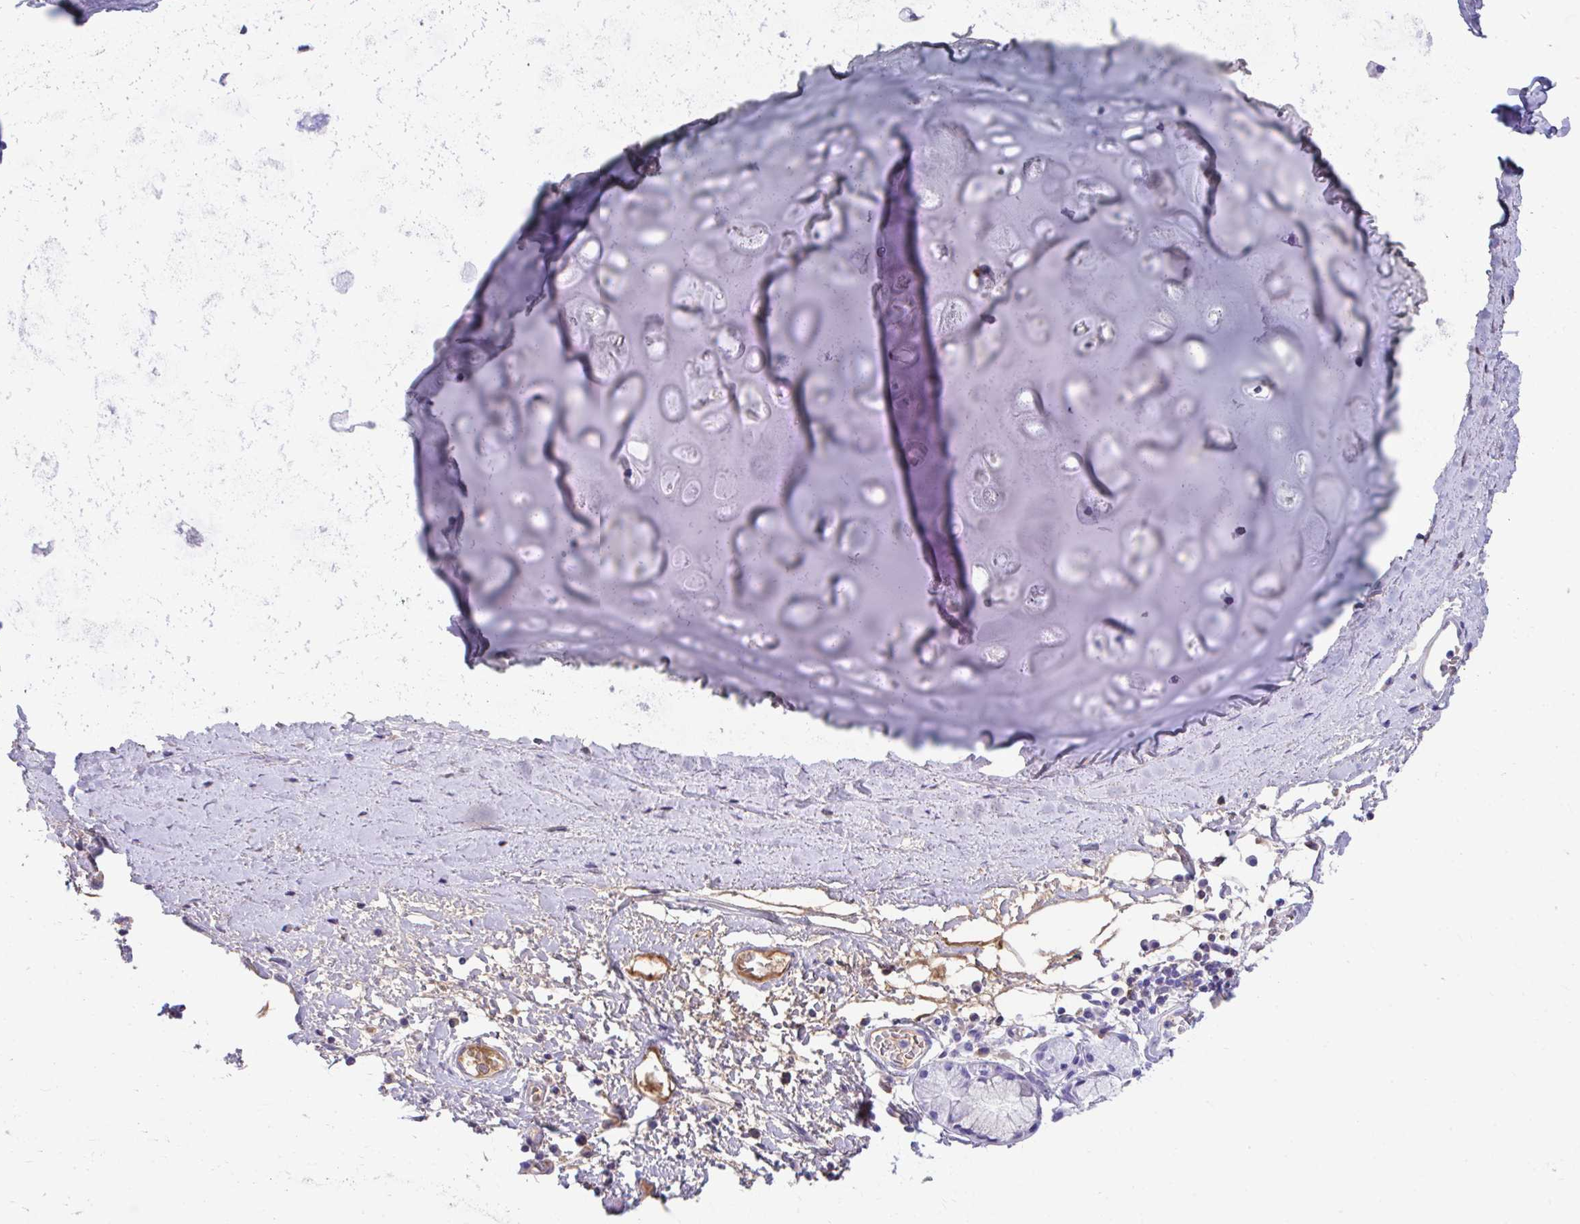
{"staining": {"intensity": "weak", "quantity": "<25%", "location": "cytoplasmic/membranous"}, "tissue": "adipose tissue", "cell_type": "Adipocytes", "image_type": "normal", "snomed": [{"axis": "morphology", "description": "Normal tissue, NOS"}, {"axis": "morphology", "description": "Degeneration, NOS"}, {"axis": "topography", "description": "Cartilage tissue"}, {"axis": "topography", "description": "Lung"}], "caption": "Immunohistochemistry (IHC) micrograph of normal adipose tissue: adipose tissue stained with DAB reveals no significant protein positivity in adipocytes.", "gene": "CFH", "patient": {"sex": "female", "age": 61}}